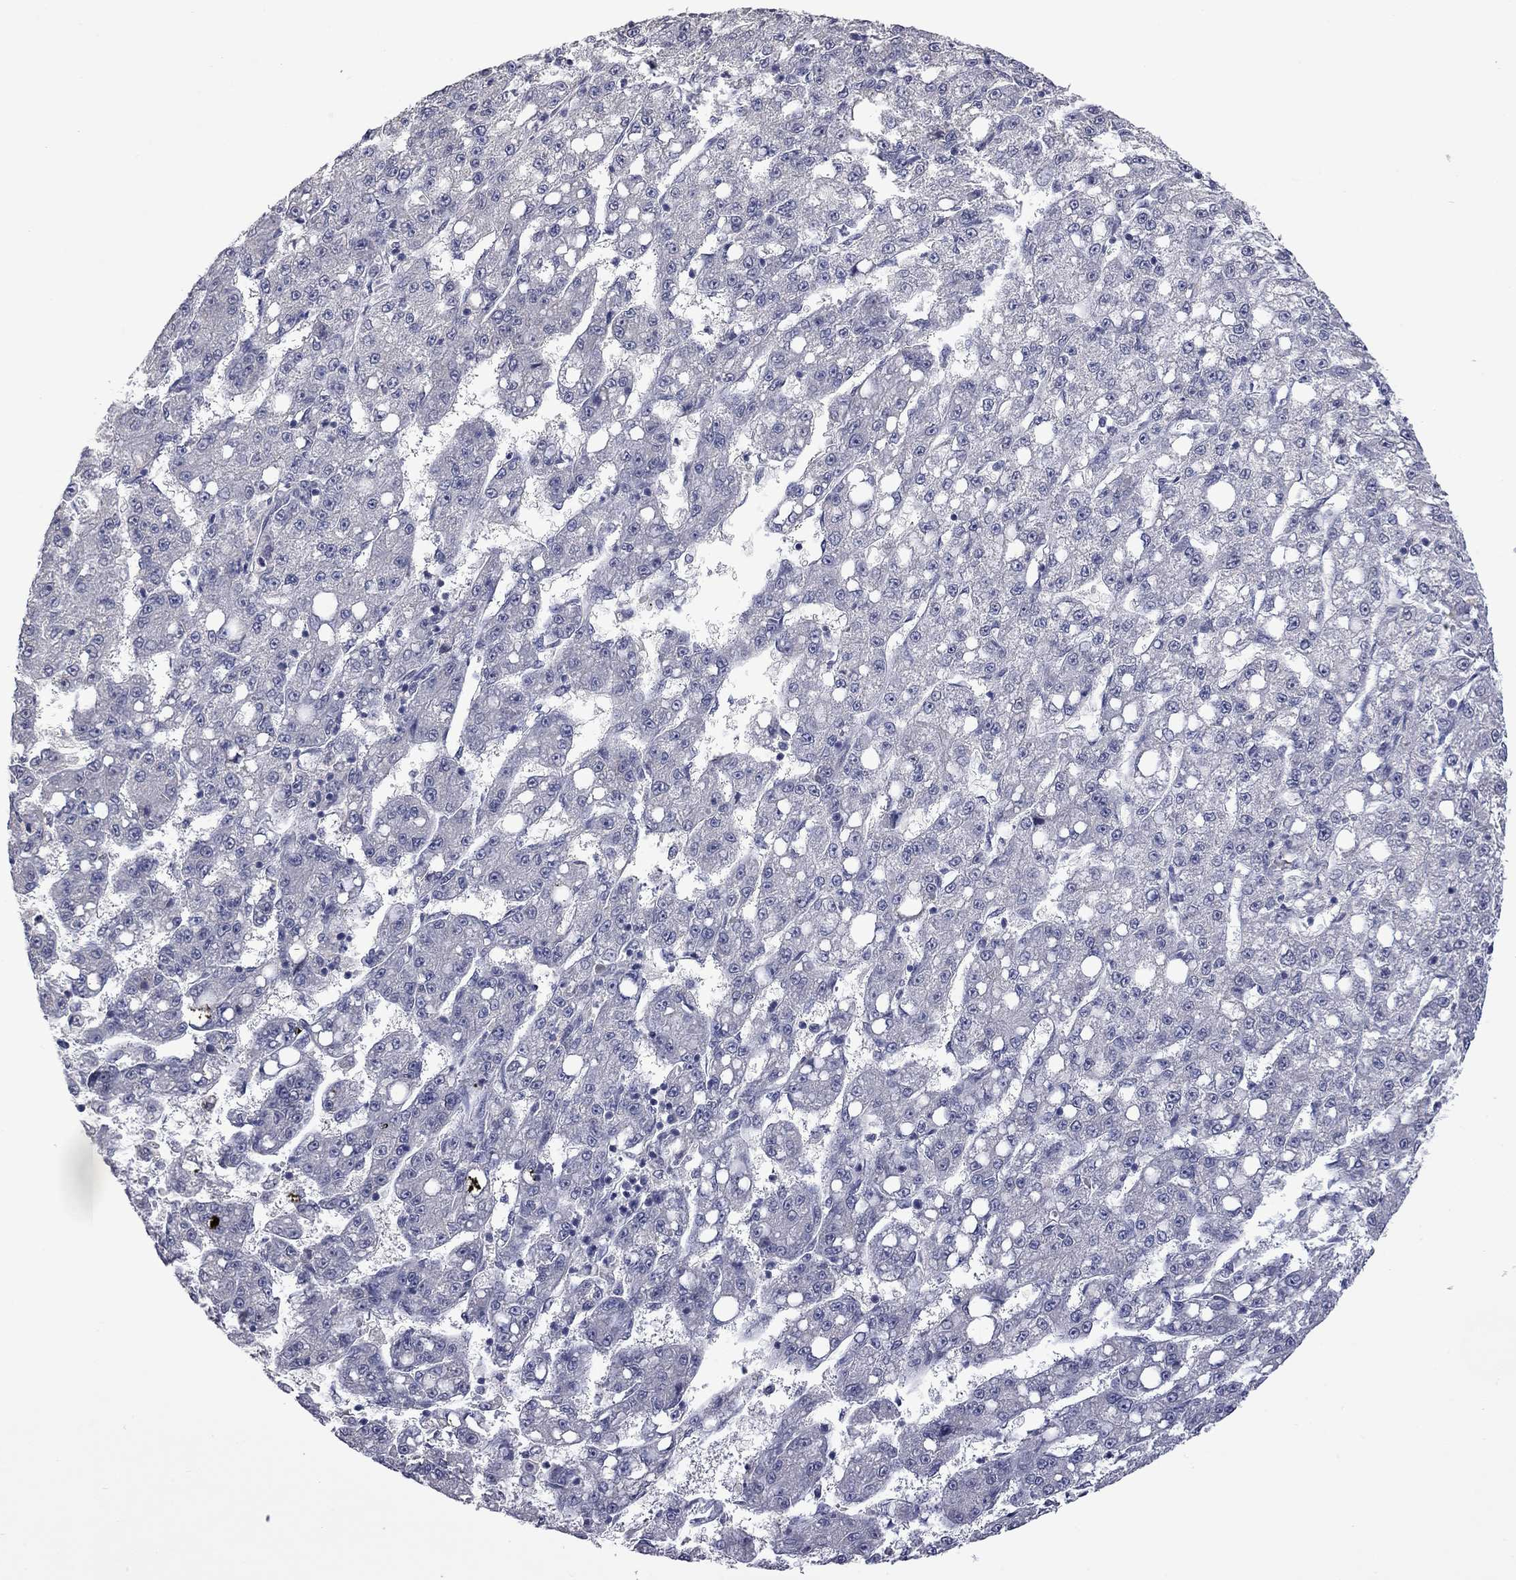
{"staining": {"intensity": "negative", "quantity": "none", "location": "none"}, "tissue": "liver cancer", "cell_type": "Tumor cells", "image_type": "cancer", "snomed": [{"axis": "morphology", "description": "Carcinoma, Hepatocellular, NOS"}, {"axis": "topography", "description": "Liver"}], "caption": "Immunohistochemistry (IHC) of liver cancer (hepatocellular carcinoma) displays no staining in tumor cells.", "gene": "FABP12", "patient": {"sex": "female", "age": 65}}